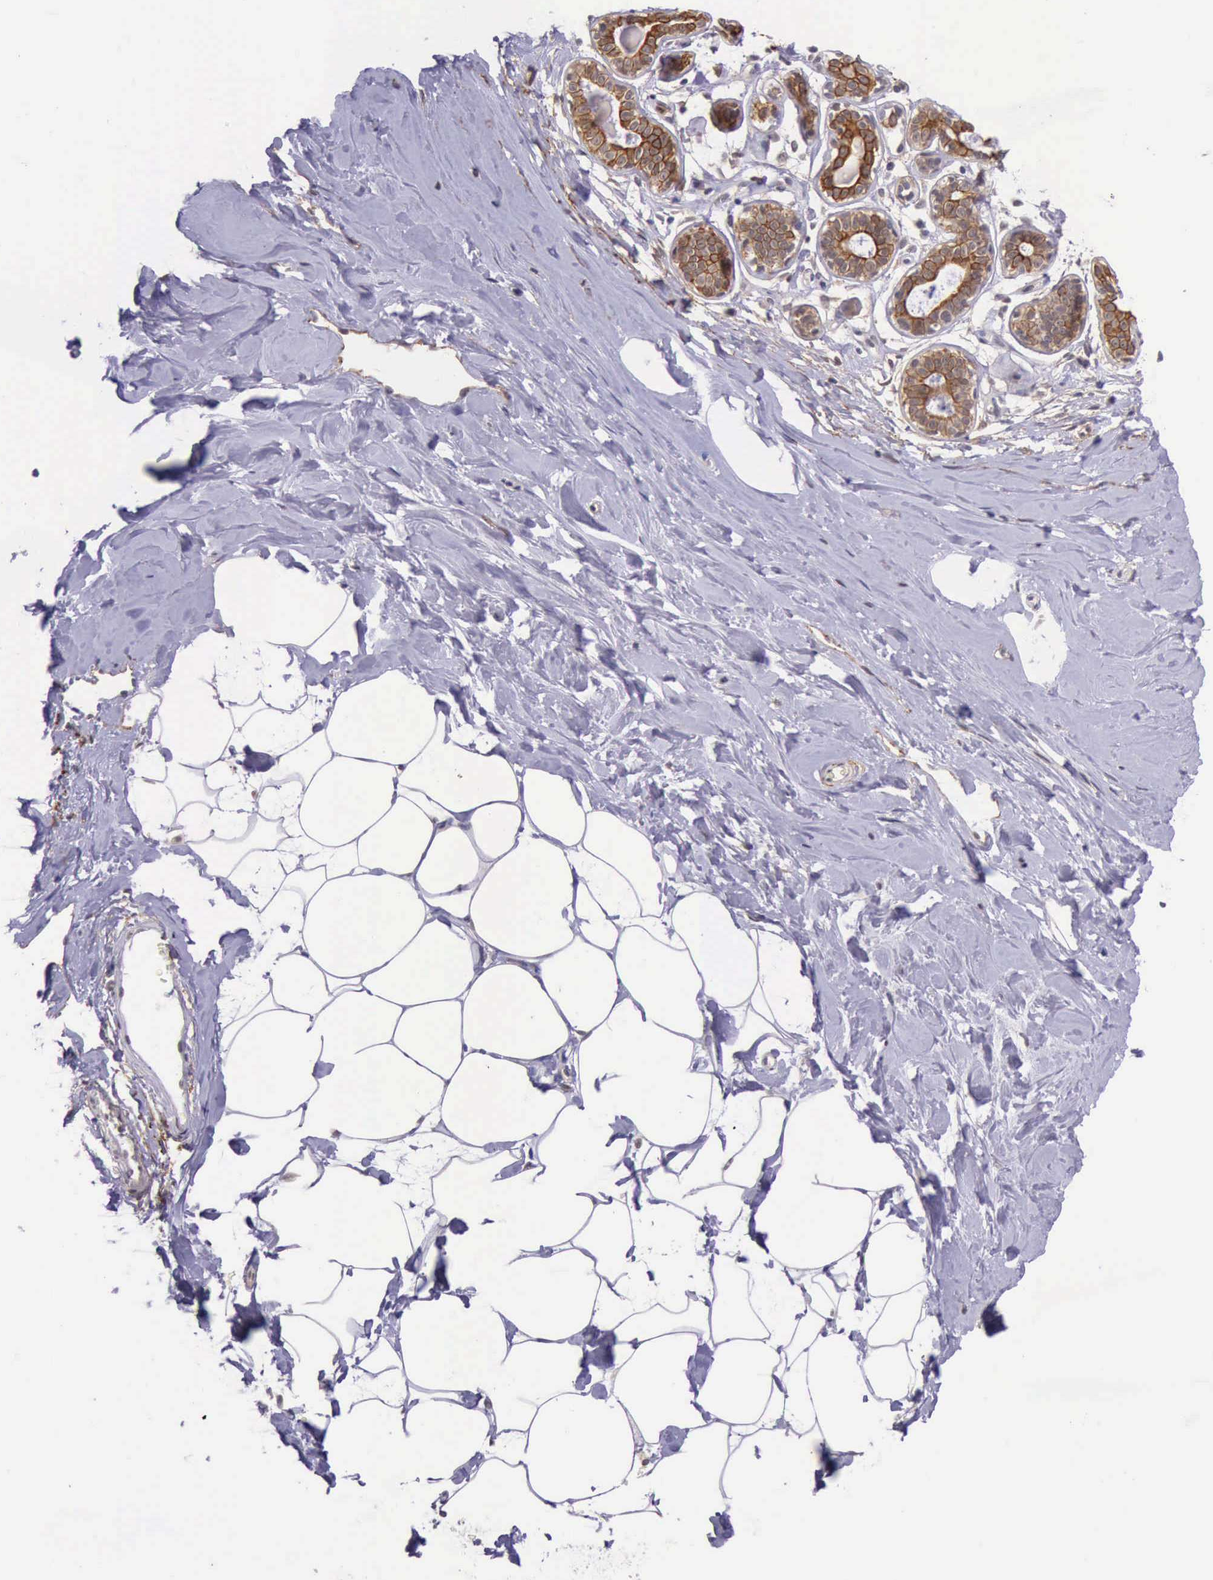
{"staining": {"intensity": "negative", "quantity": "none", "location": "none"}, "tissue": "breast", "cell_type": "Adipocytes", "image_type": "normal", "snomed": [{"axis": "morphology", "description": "Normal tissue, NOS"}, {"axis": "topography", "description": "Breast"}], "caption": "Immunohistochemical staining of normal human breast shows no significant staining in adipocytes. Nuclei are stained in blue.", "gene": "PRICKLE3", "patient": {"sex": "female", "age": 44}}